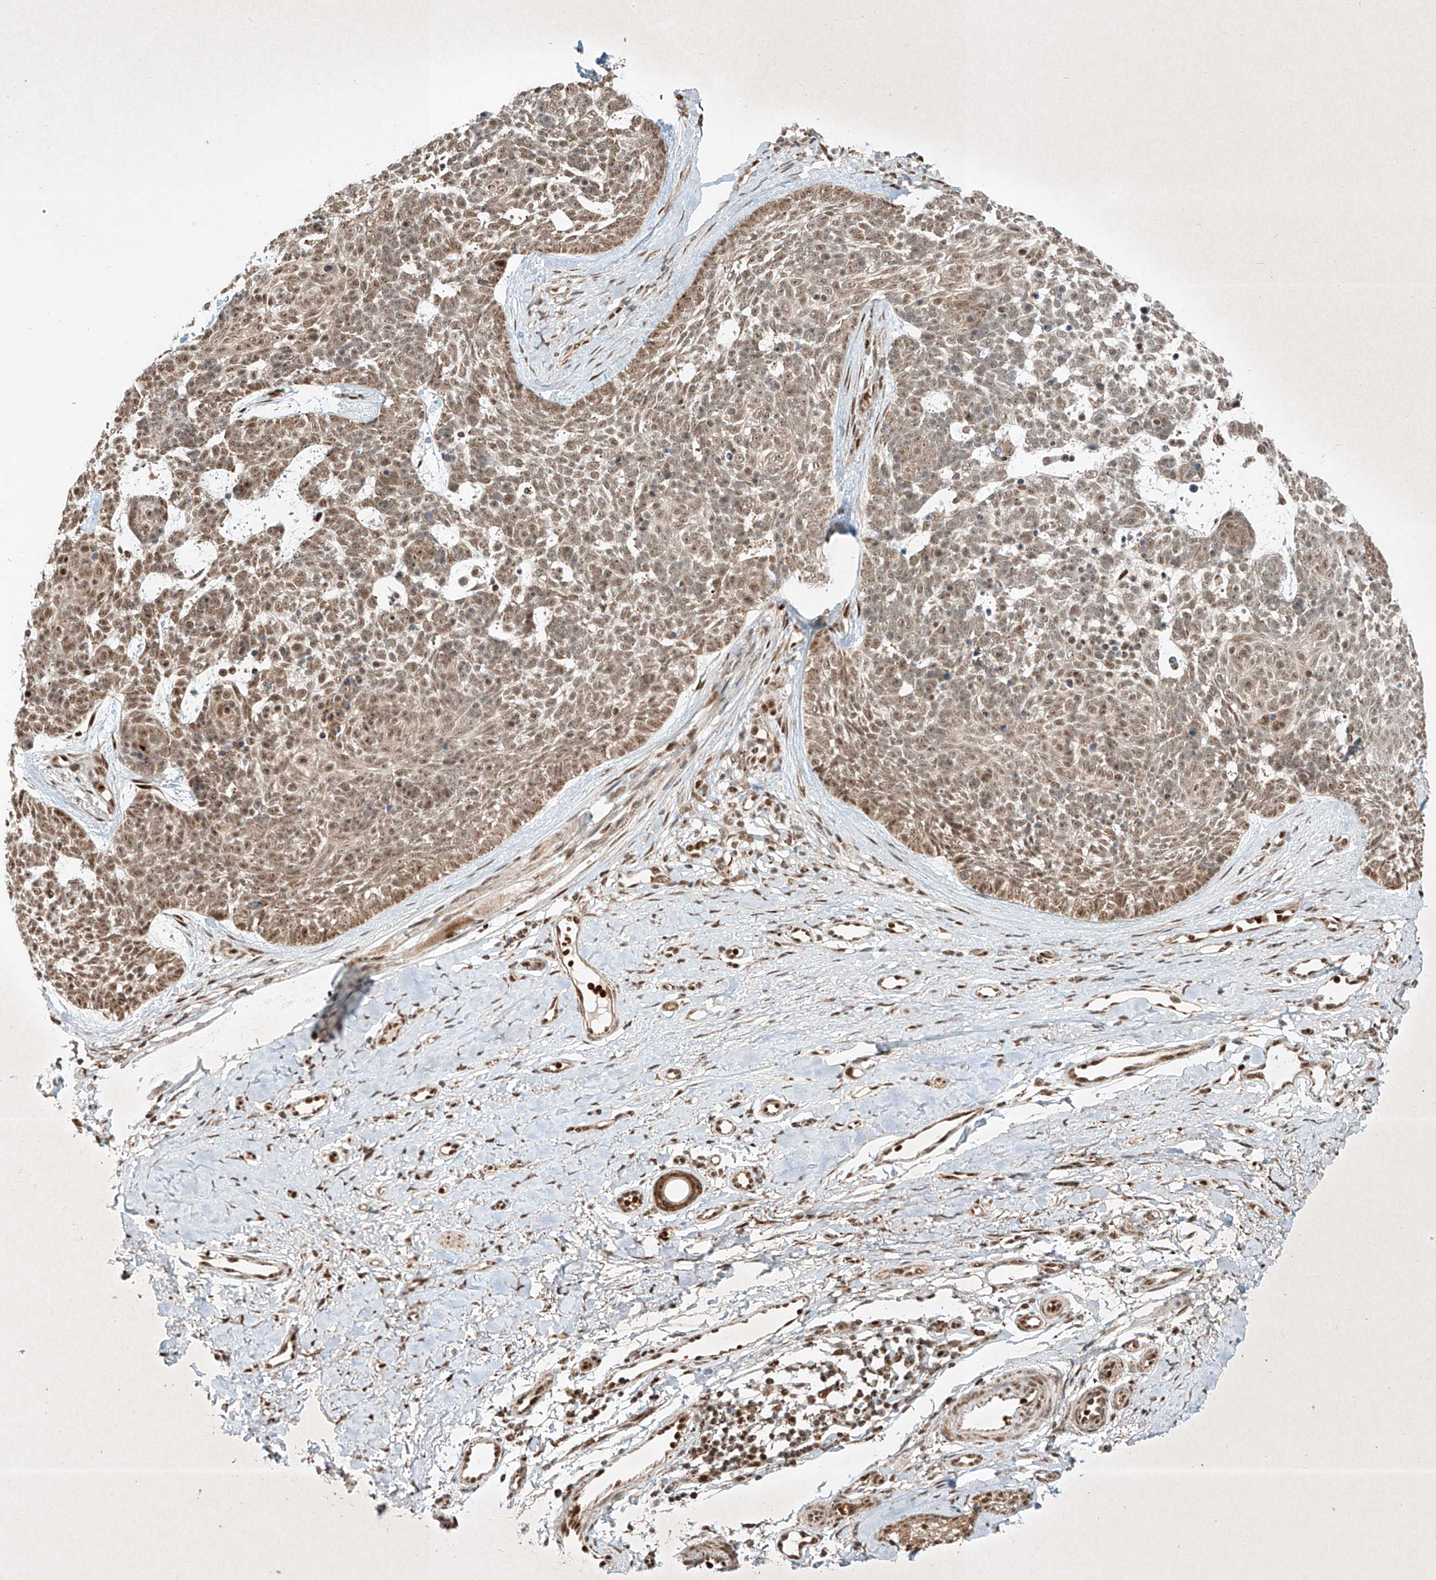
{"staining": {"intensity": "moderate", "quantity": ">75%", "location": "nuclear"}, "tissue": "skin cancer", "cell_type": "Tumor cells", "image_type": "cancer", "snomed": [{"axis": "morphology", "description": "Basal cell carcinoma"}, {"axis": "topography", "description": "Skin"}], "caption": "Skin basal cell carcinoma stained for a protein (brown) shows moderate nuclear positive positivity in about >75% of tumor cells.", "gene": "EPG5", "patient": {"sex": "female", "age": 81}}